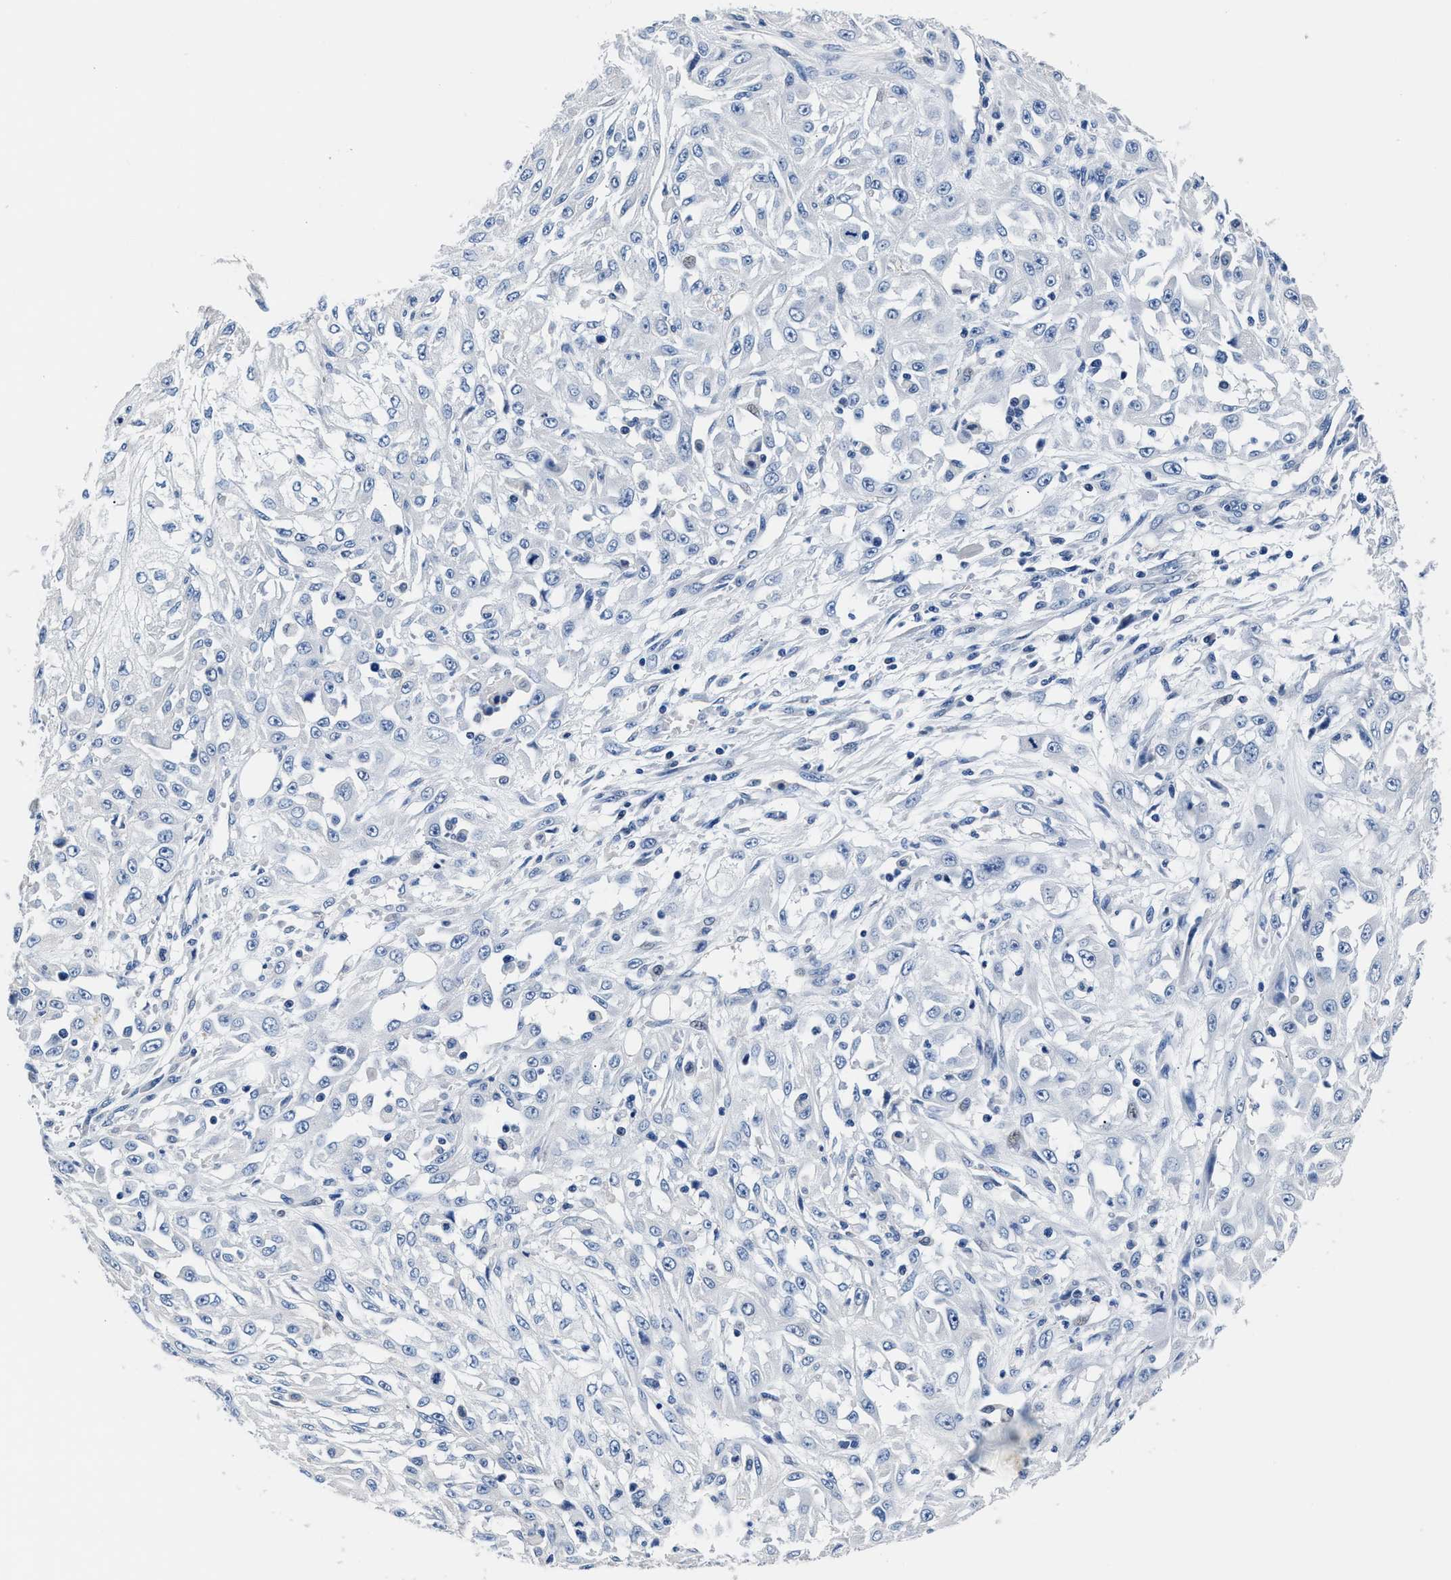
{"staining": {"intensity": "negative", "quantity": "none", "location": "none"}, "tissue": "skin cancer", "cell_type": "Tumor cells", "image_type": "cancer", "snomed": [{"axis": "morphology", "description": "Squamous cell carcinoma, NOS"}, {"axis": "morphology", "description": "Squamous cell carcinoma, metastatic, NOS"}, {"axis": "topography", "description": "Skin"}, {"axis": "topography", "description": "Lymph node"}], "caption": "Image shows no significant protein staining in tumor cells of skin cancer. Brightfield microscopy of IHC stained with DAB (brown) and hematoxylin (blue), captured at high magnification.", "gene": "GSTM1", "patient": {"sex": "male", "age": 75}}